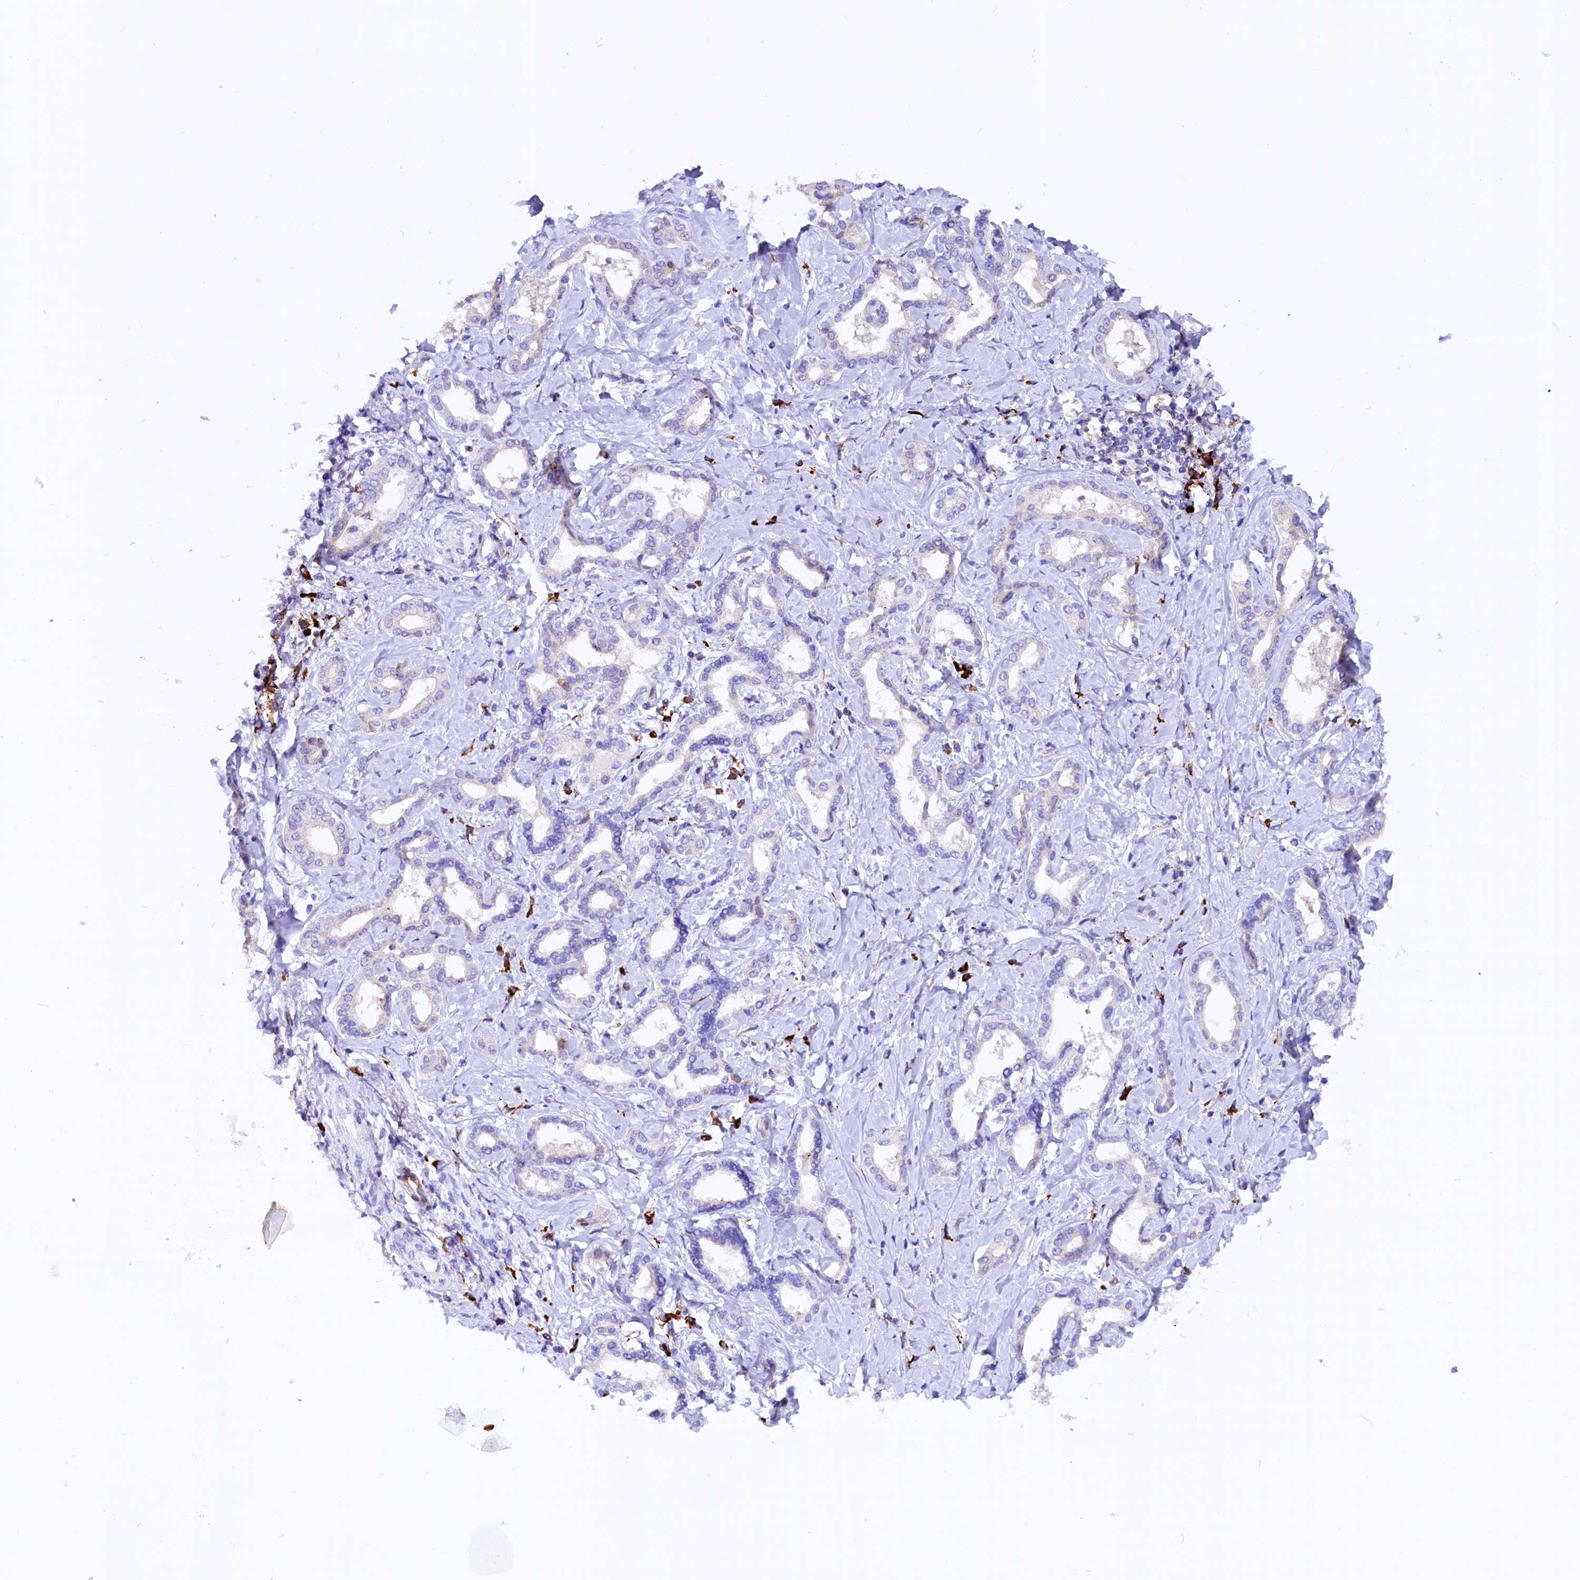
{"staining": {"intensity": "negative", "quantity": "none", "location": "none"}, "tissue": "liver cancer", "cell_type": "Tumor cells", "image_type": "cancer", "snomed": [{"axis": "morphology", "description": "Cholangiocarcinoma"}, {"axis": "topography", "description": "Liver"}], "caption": "A histopathology image of liver cancer stained for a protein exhibits no brown staining in tumor cells. (DAB (3,3'-diaminobenzidine) immunohistochemistry with hematoxylin counter stain).", "gene": "CMTR2", "patient": {"sex": "female", "age": 77}}